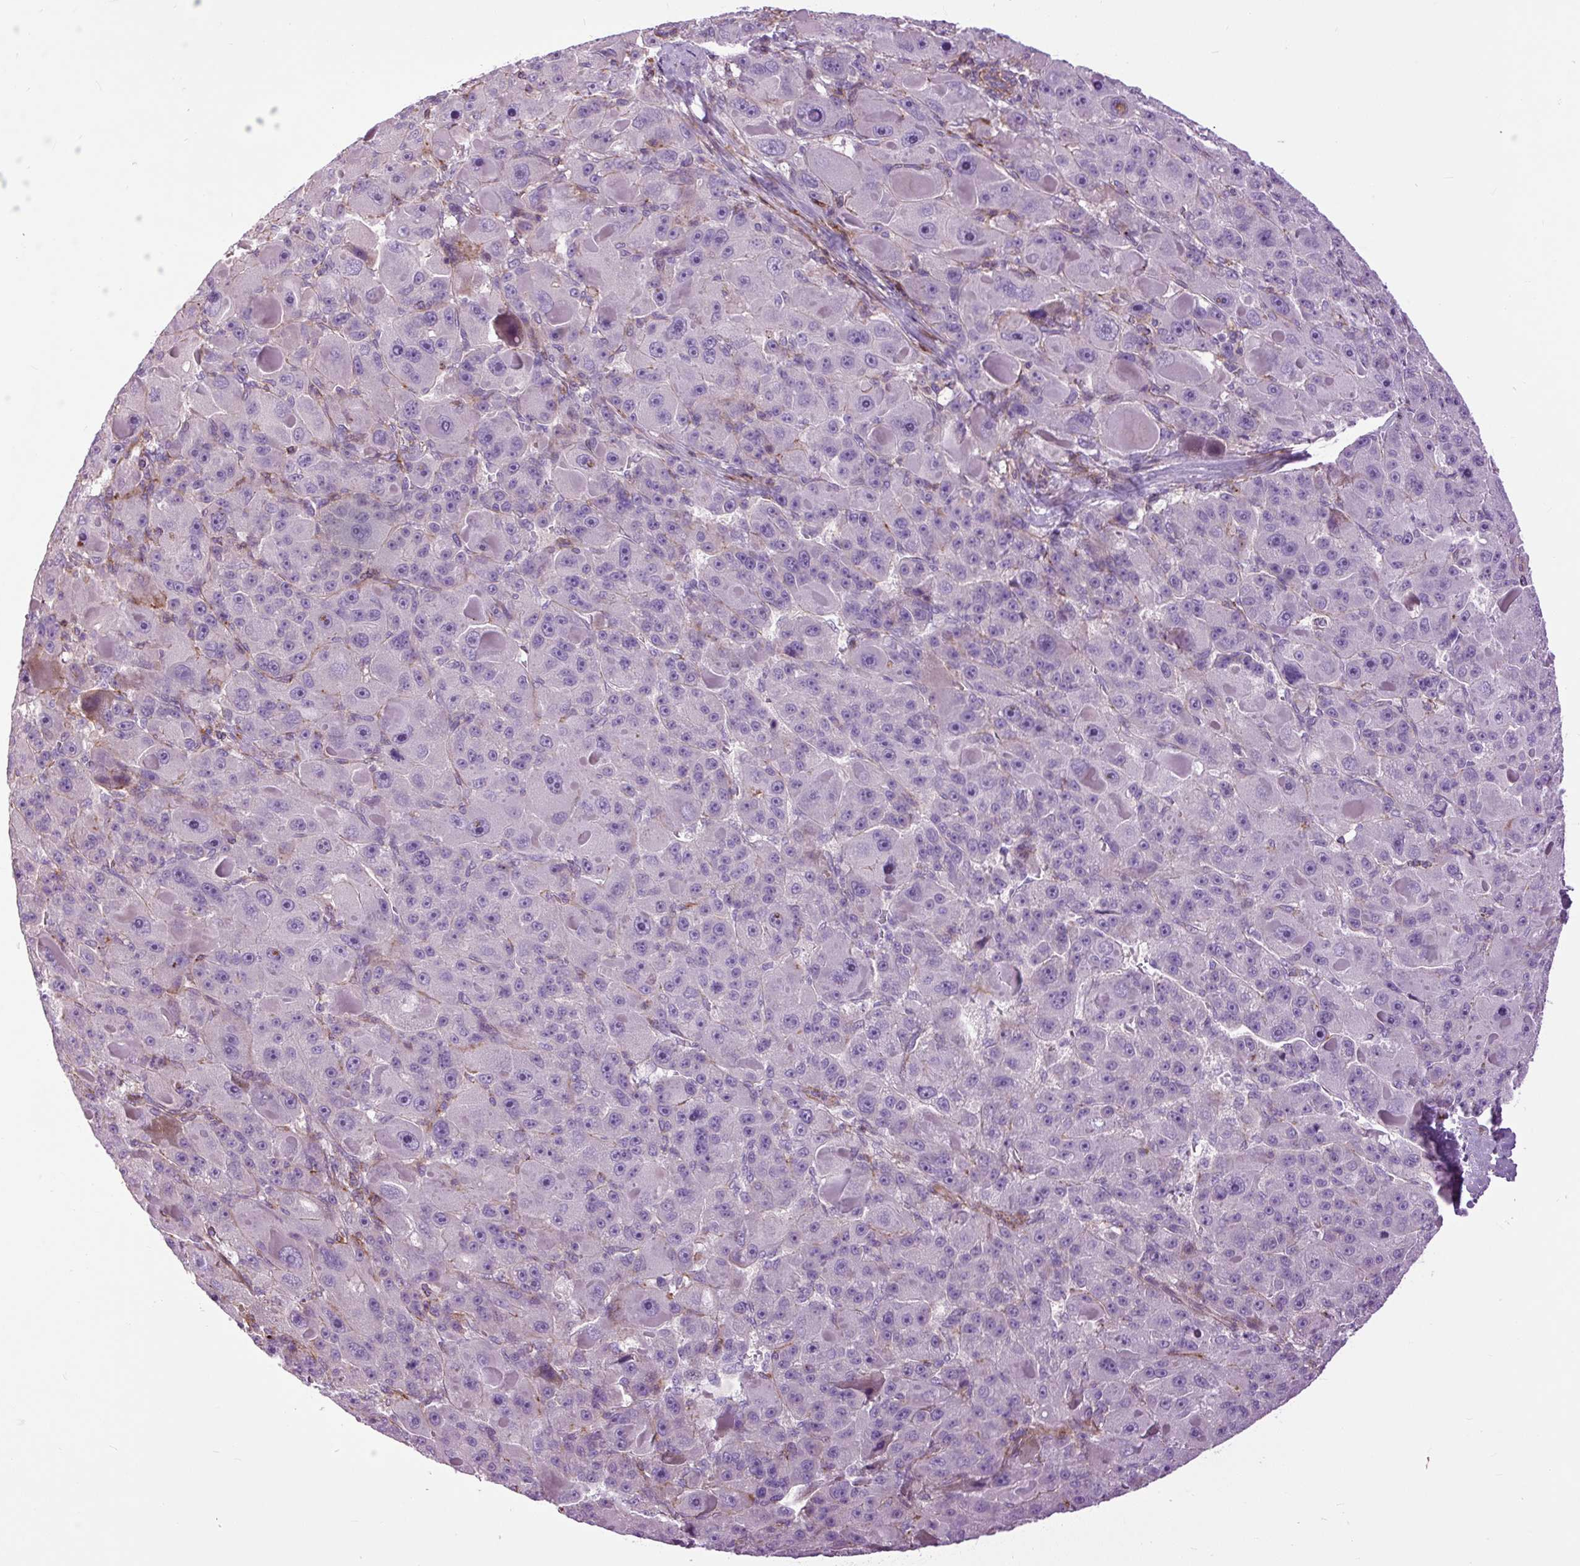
{"staining": {"intensity": "negative", "quantity": "none", "location": "none"}, "tissue": "liver cancer", "cell_type": "Tumor cells", "image_type": "cancer", "snomed": [{"axis": "morphology", "description": "Carcinoma, Hepatocellular, NOS"}, {"axis": "topography", "description": "Liver"}], "caption": "An image of liver cancer stained for a protein shows no brown staining in tumor cells. (Brightfield microscopy of DAB IHC at high magnification).", "gene": "ZNF197", "patient": {"sex": "male", "age": 76}}